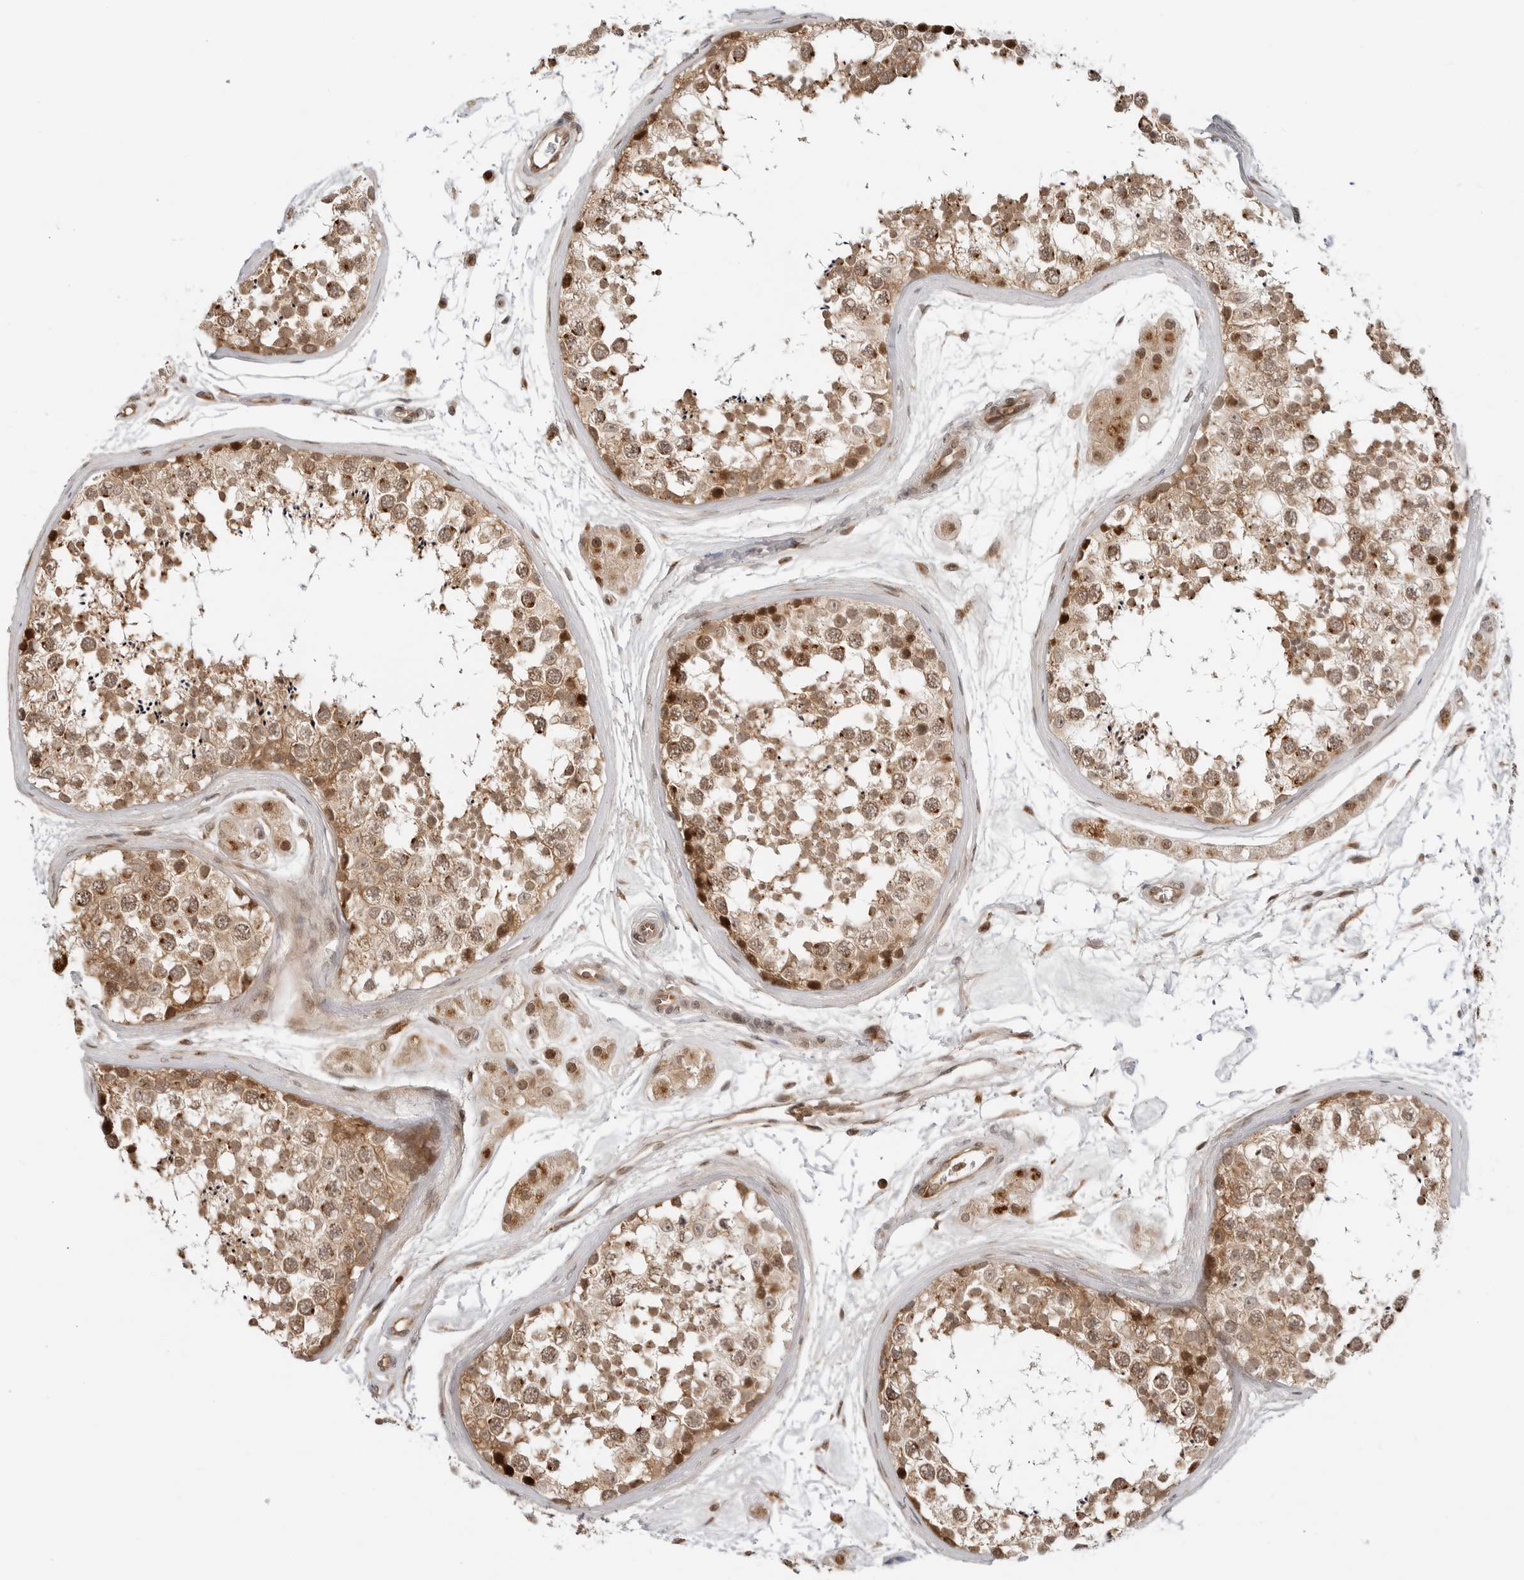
{"staining": {"intensity": "moderate", "quantity": ">75%", "location": "cytoplasmic/membranous,nuclear"}, "tissue": "testis", "cell_type": "Cells in seminiferous ducts", "image_type": "normal", "snomed": [{"axis": "morphology", "description": "Normal tissue, NOS"}, {"axis": "topography", "description": "Testis"}], "caption": "IHC (DAB) staining of normal human testis demonstrates moderate cytoplasmic/membranous,nuclear protein expression in approximately >75% of cells in seminiferous ducts.", "gene": "TIPRL", "patient": {"sex": "male", "age": 56}}